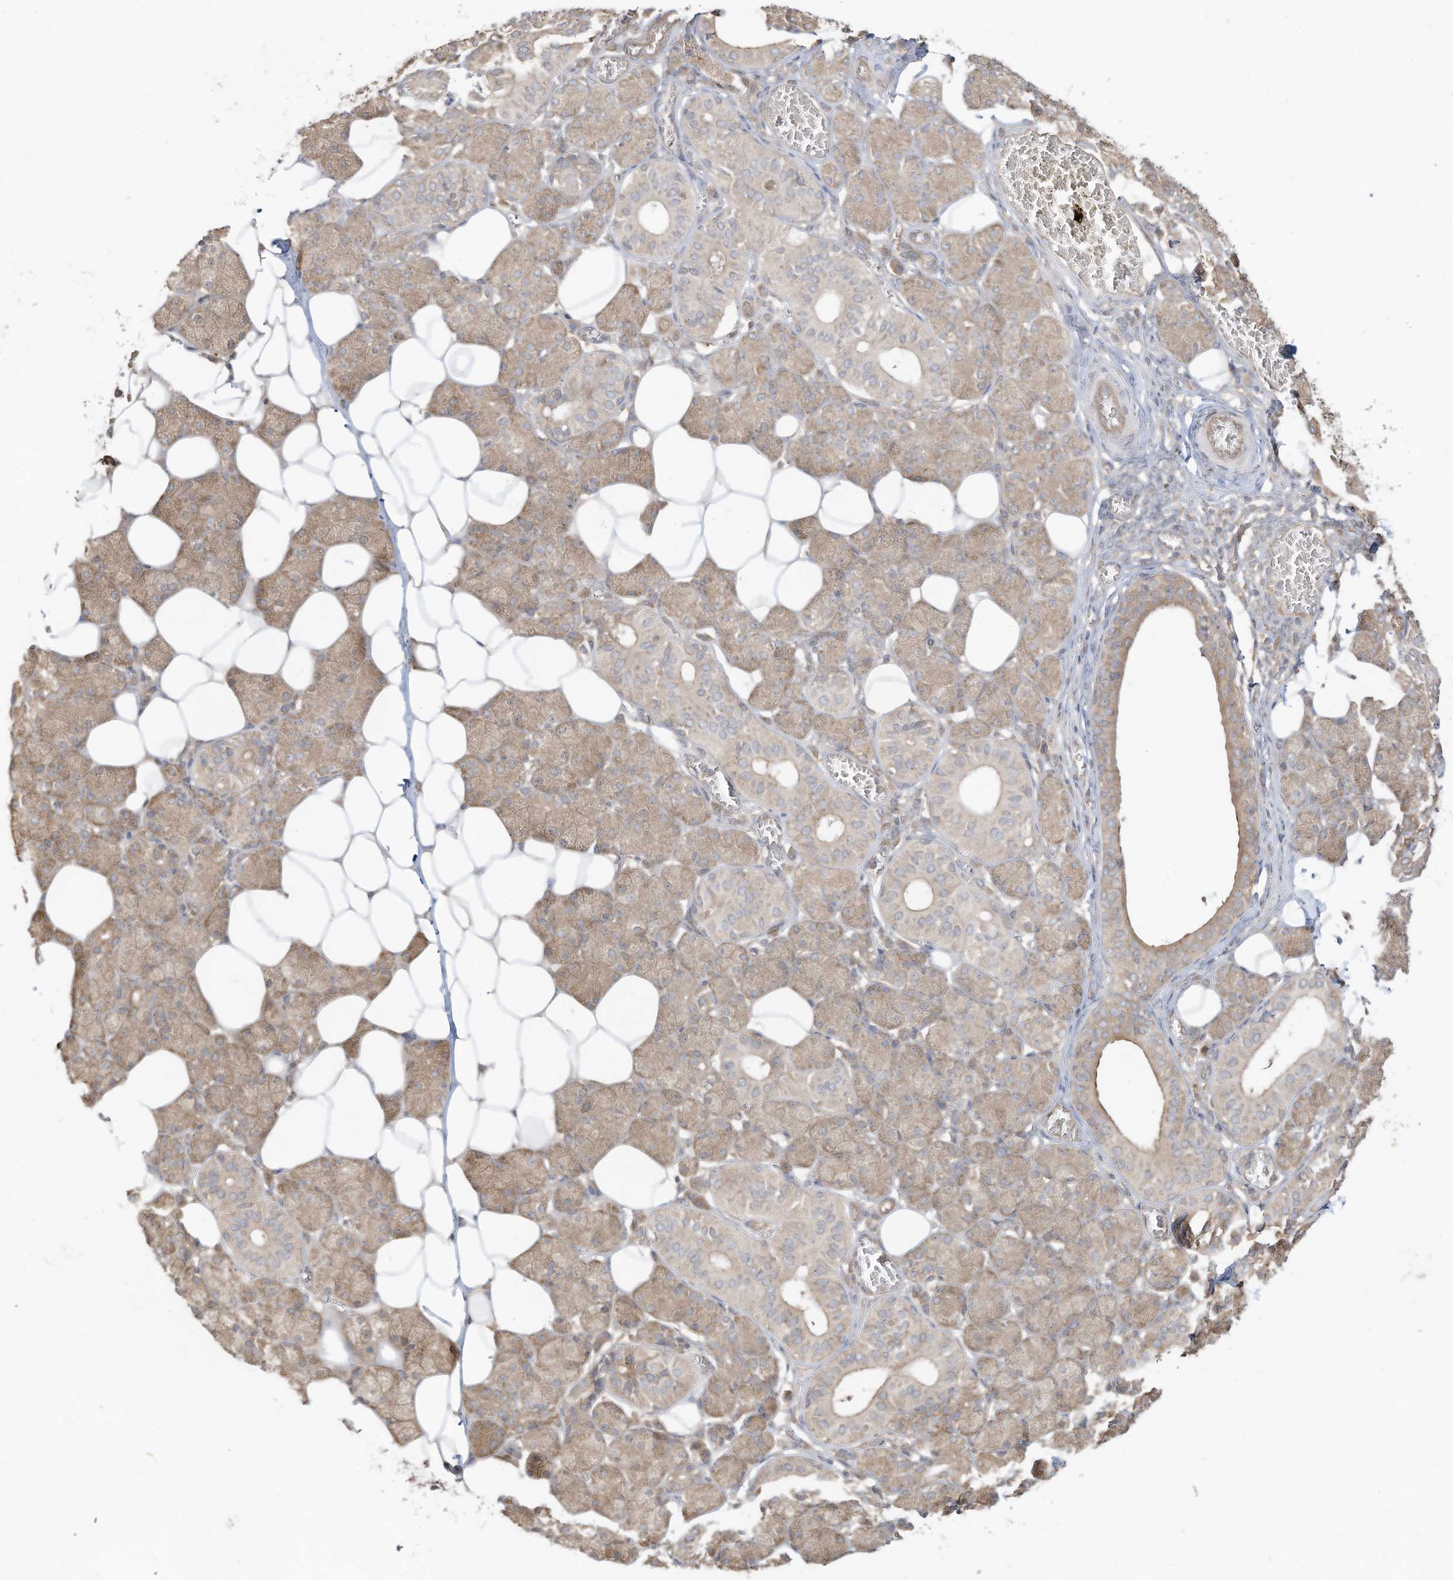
{"staining": {"intensity": "weak", "quantity": ">75%", "location": "cytoplasmic/membranous"}, "tissue": "salivary gland", "cell_type": "Glandular cells", "image_type": "normal", "snomed": [{"axis": "morphology", "description": "Normal tissue, NOS"}, {"axis": "topography", "description": "Salivary gland"}], "caption": "High-magnification brightfield microscopy of normal salivary gland stained with DAB (brown) and counterstained with hematoxylin (blue). glandular cells exhibit weak cytoplasmic/membranous positivity is appreciated in about>75% of cells. (IHC, brightfield microscopy, high magnification).", "gene": "DYNC1I2", "patient": {"sex": "female", "age": 33}}